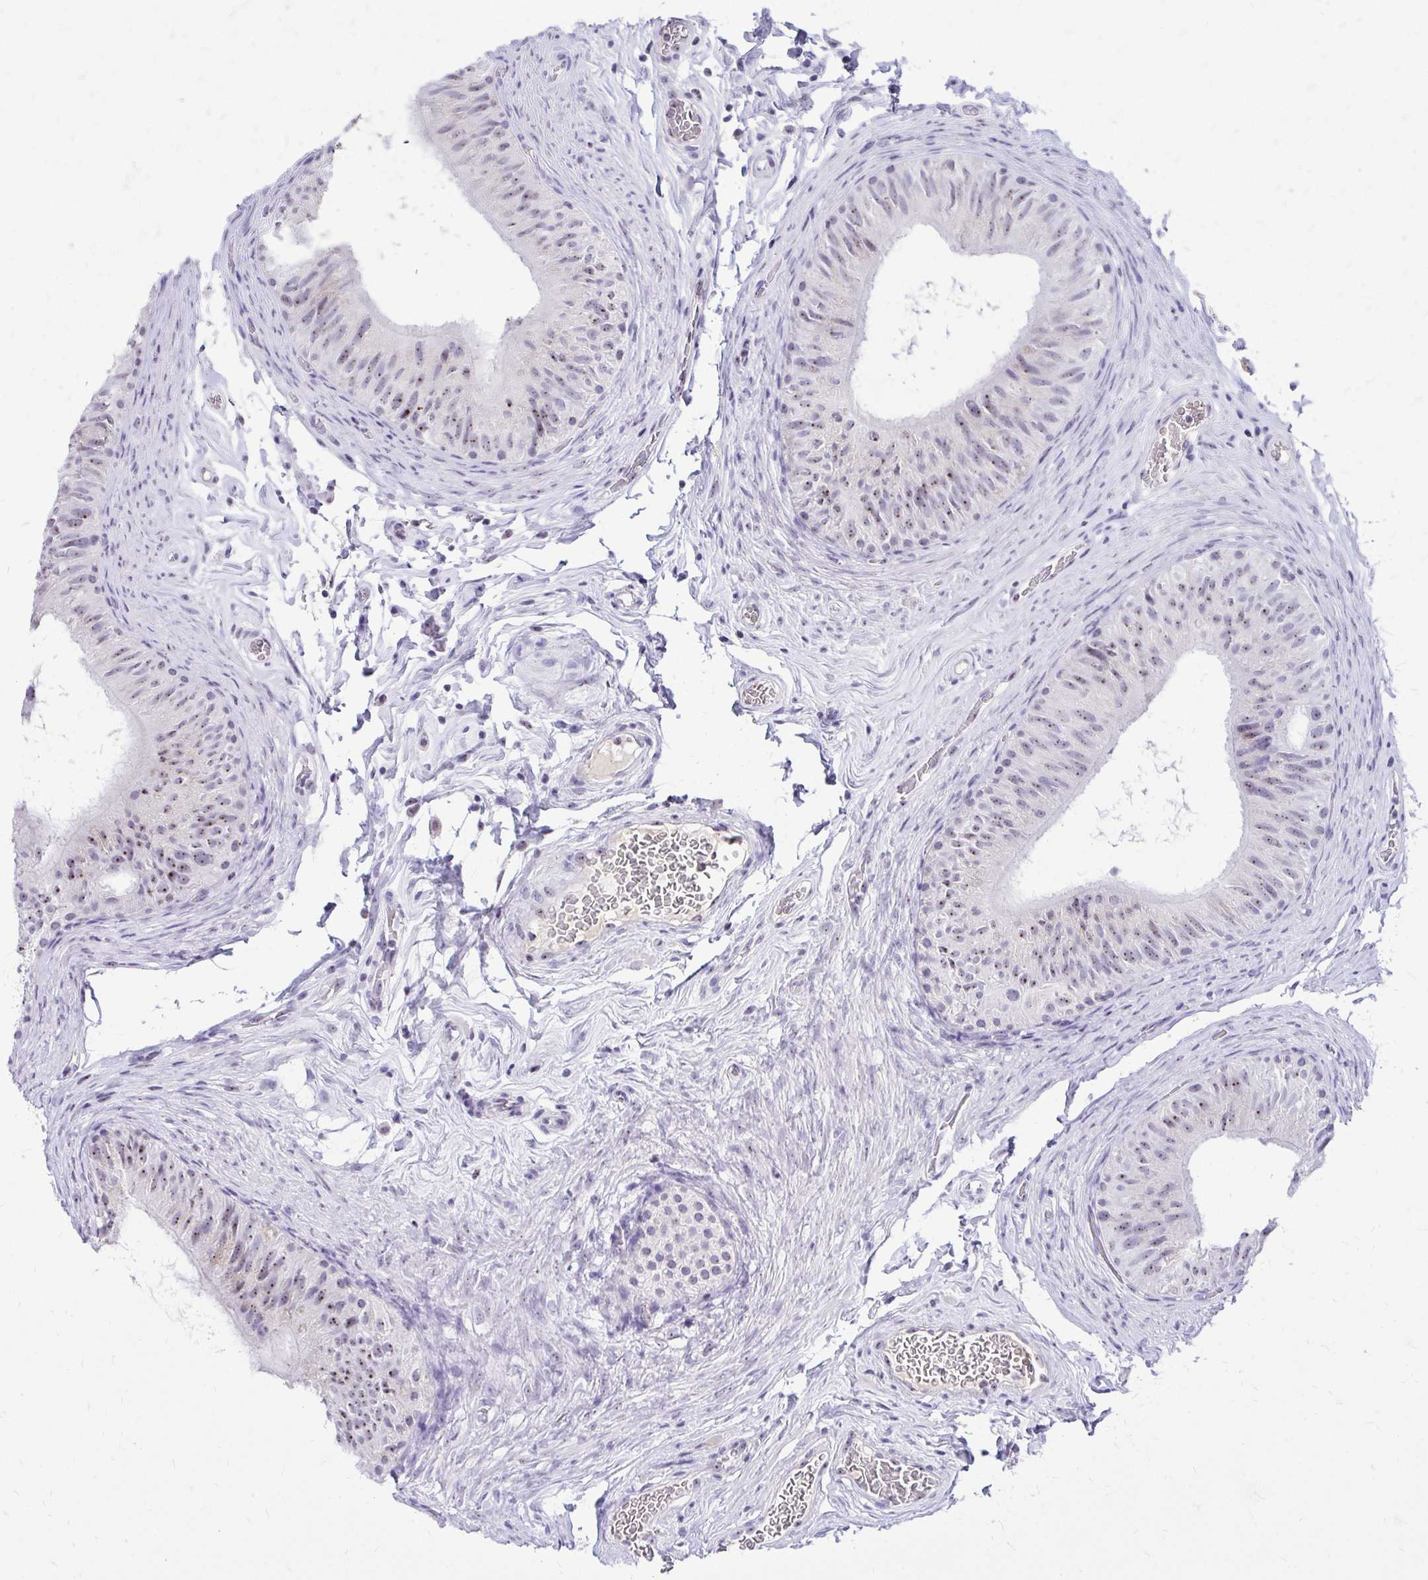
{"staining": {"intensity": "moderate", "quantity": "25%-75%", "location": "nuclear"}, "tissue": "epididymis", "cell_type": "Glandular cells", "image_type": "normal", "snomed": [{"axis": "morphology", "description": "Normal tissue, NOS"}, {"axis": "topography", "description": "Epididymis, spermatic cord, NOS"}, {"axis": "topography", "description": "Epididymis"}], "caption": "Immunohistochemical staining of unremarkable epididymis shows medium levels of moderate nuclear positivity in approximately 25%-75% of glandular cells.", "gene": "NIFK", "patient": {"sex": "male", "age": 31}}